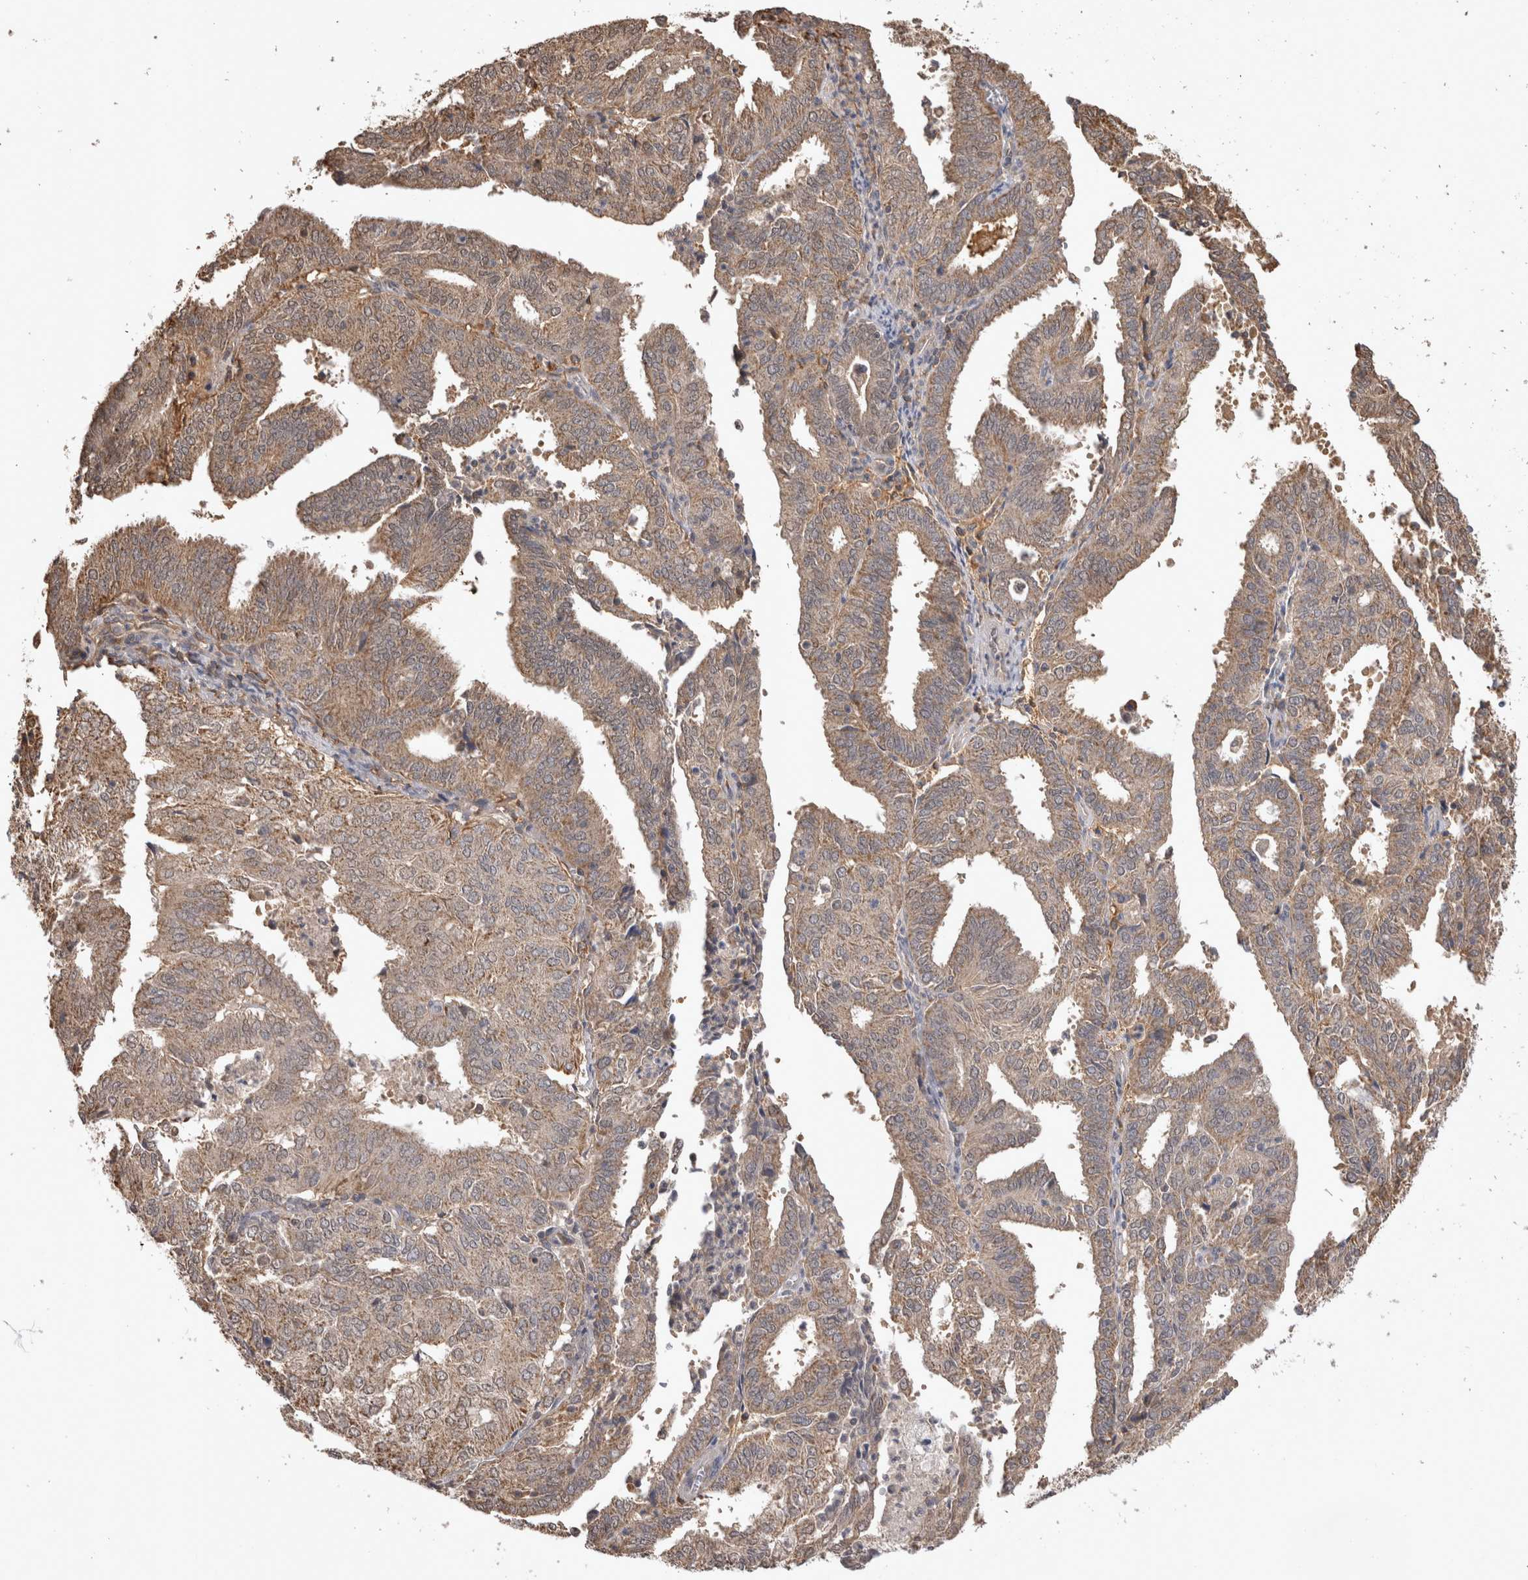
{"staining": {"intensity": "weak", "quantity": ">75%", "location": "cytoplasmic/membranous"}, "tissue": "endometrial cancer", "cell_type": "Tumor cells", "image_type": "cancer", "snomed": [{"axis": "morphology", "description": "Adenocarcinoma, NOS"}, {"axis": "topography", "description": "Uterus"}], "caption": "Immunohistochemistry (DAB) staining of human adenocarcinoma (endometrial) exhibits weak cytoplasmic/membranous protein positivity in approximately >75% of tumor cells.", "gene": "PREP", "patient": {"sex": "female", "age": 60}}